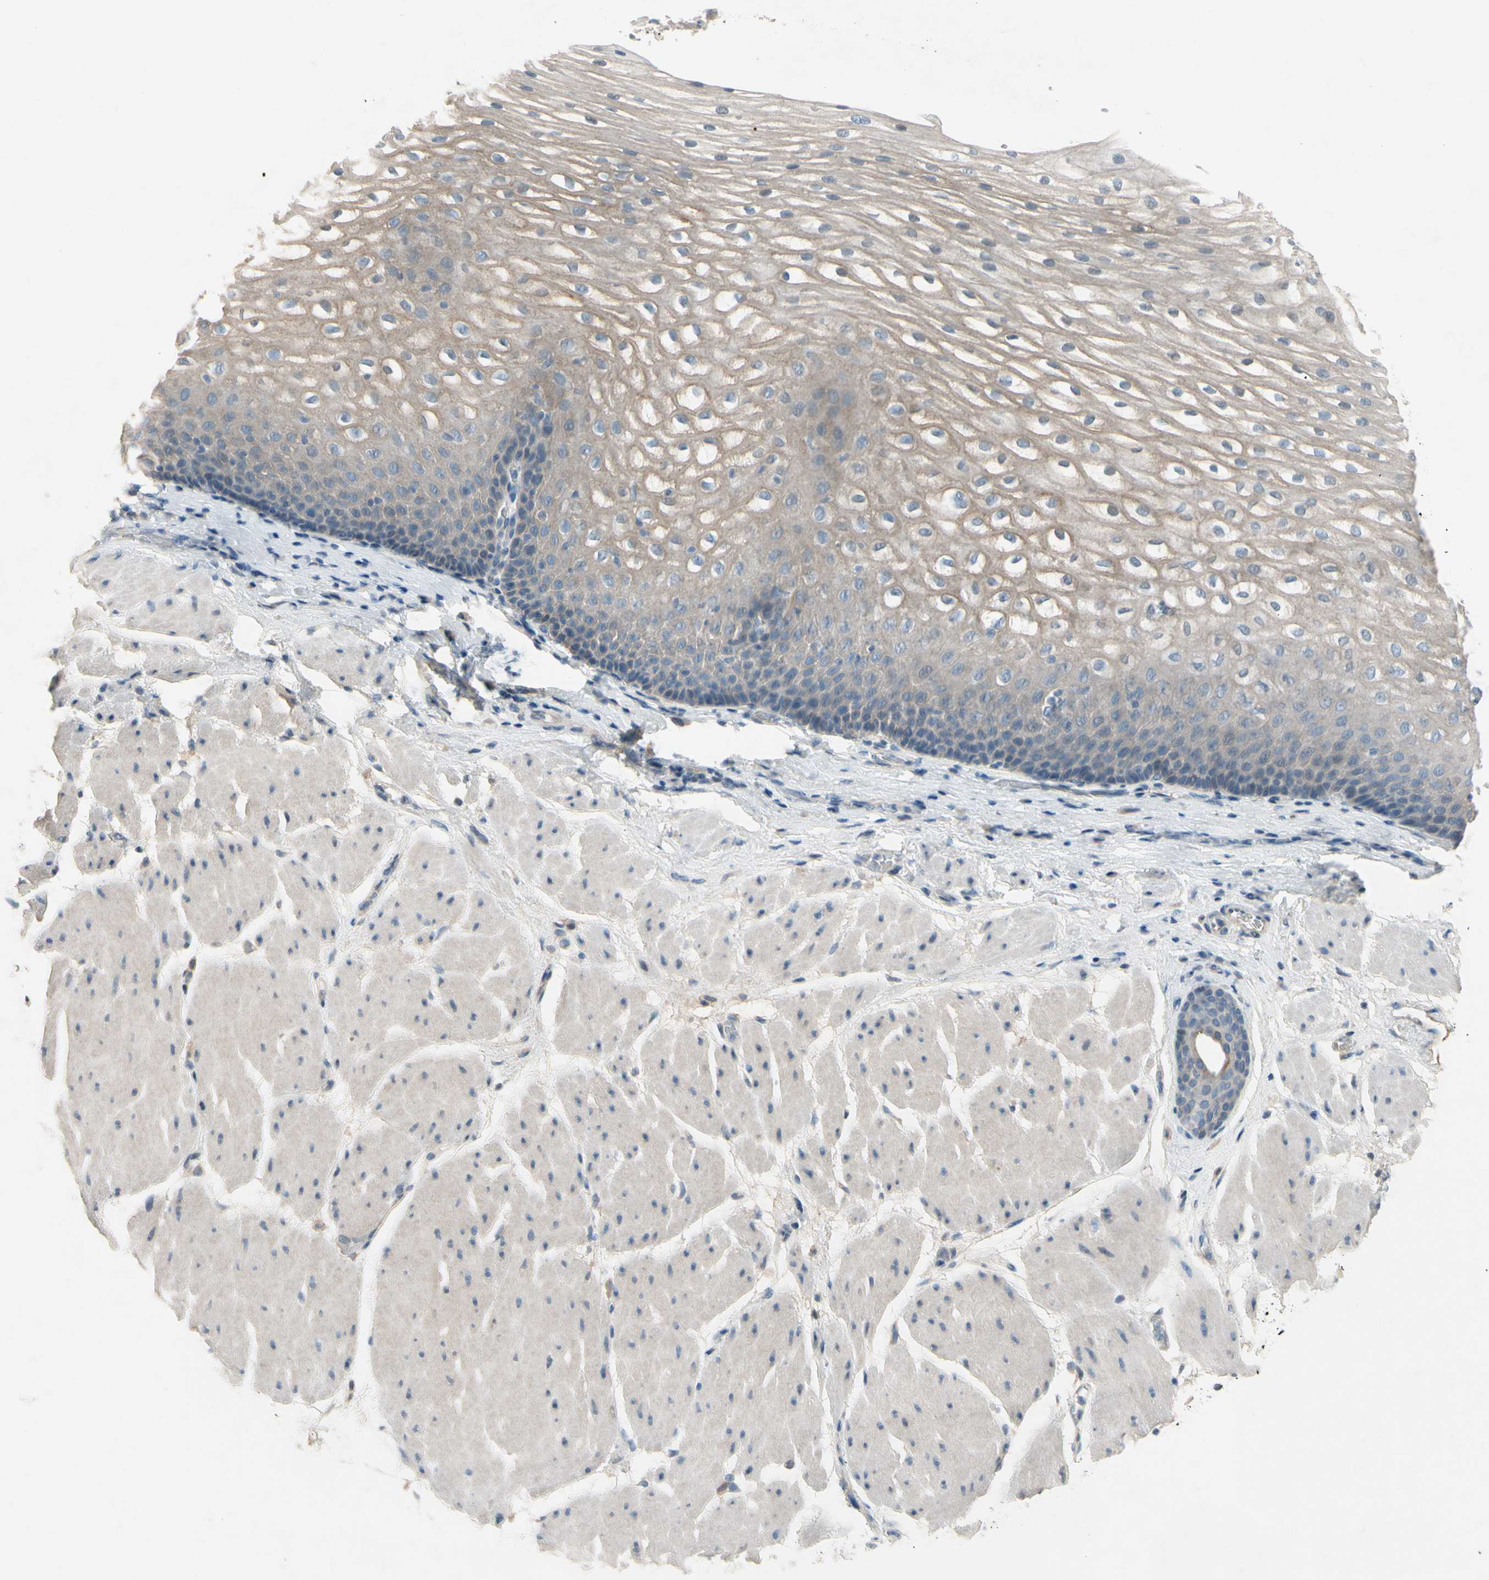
{"staining": {"intensity": "weak", "quantity": ">75%", "location": "cytoplasmic/membranous"}, "tissue": "esophagus", "cell_type": "Squamous epithelial cells", "image_type": "normal", "snomed": [{"axis": "morphology", "description": "Normal tissue, NOS"}, {"axis": "topography", "description": "Esophagus"}], "caption": "Unremarkable esophagus exhibits weak cytoplasmic/membranous positivity in approximately >75% of squamous epithelial cells, visualized by immunohistochemistry.", "gene": "PIP5K1B", "patient": {"sex": "male", "age": 48}}